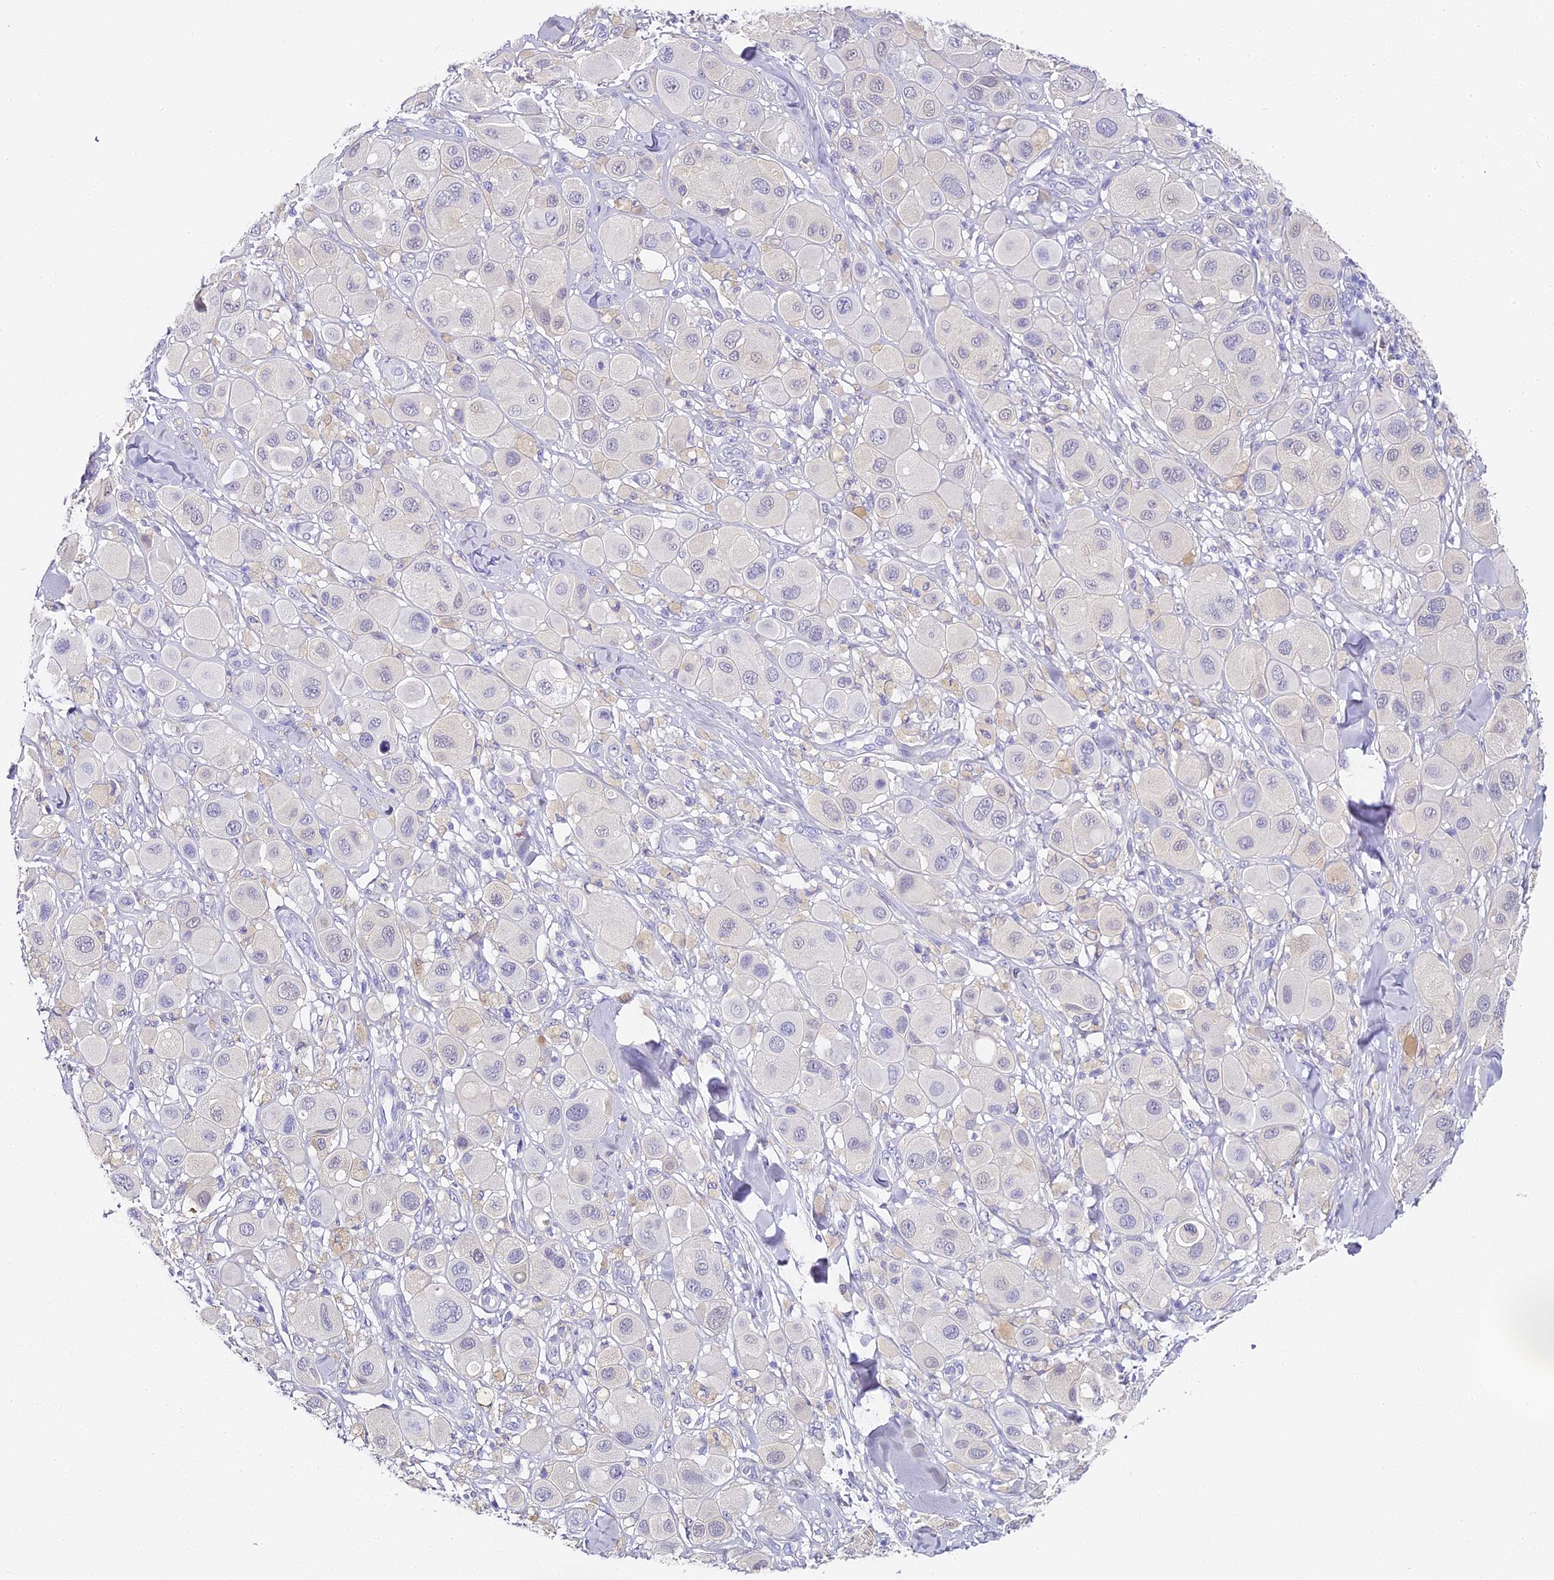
{"staining": {"intensity": "negative", "quantity": "none", "location": "none"}, "tissue": "melanoma", "cell_type": "Tumor cells", "image_type": "cancer", "snomed": [{"axis": "morphology", "description": "Malignant melanoma, Metastatic site"}, {"axis": "topography", "description": "Skin"}], "caption": "This micrograph is of melanoma stained with immunohistochemistry to label a protein in brown with the nuclei are counter-stained blue. There is no expression in tumor cells.", "gene": "ABHD14A-ACY1", "patient": {"sex": "male", "age": 41}}